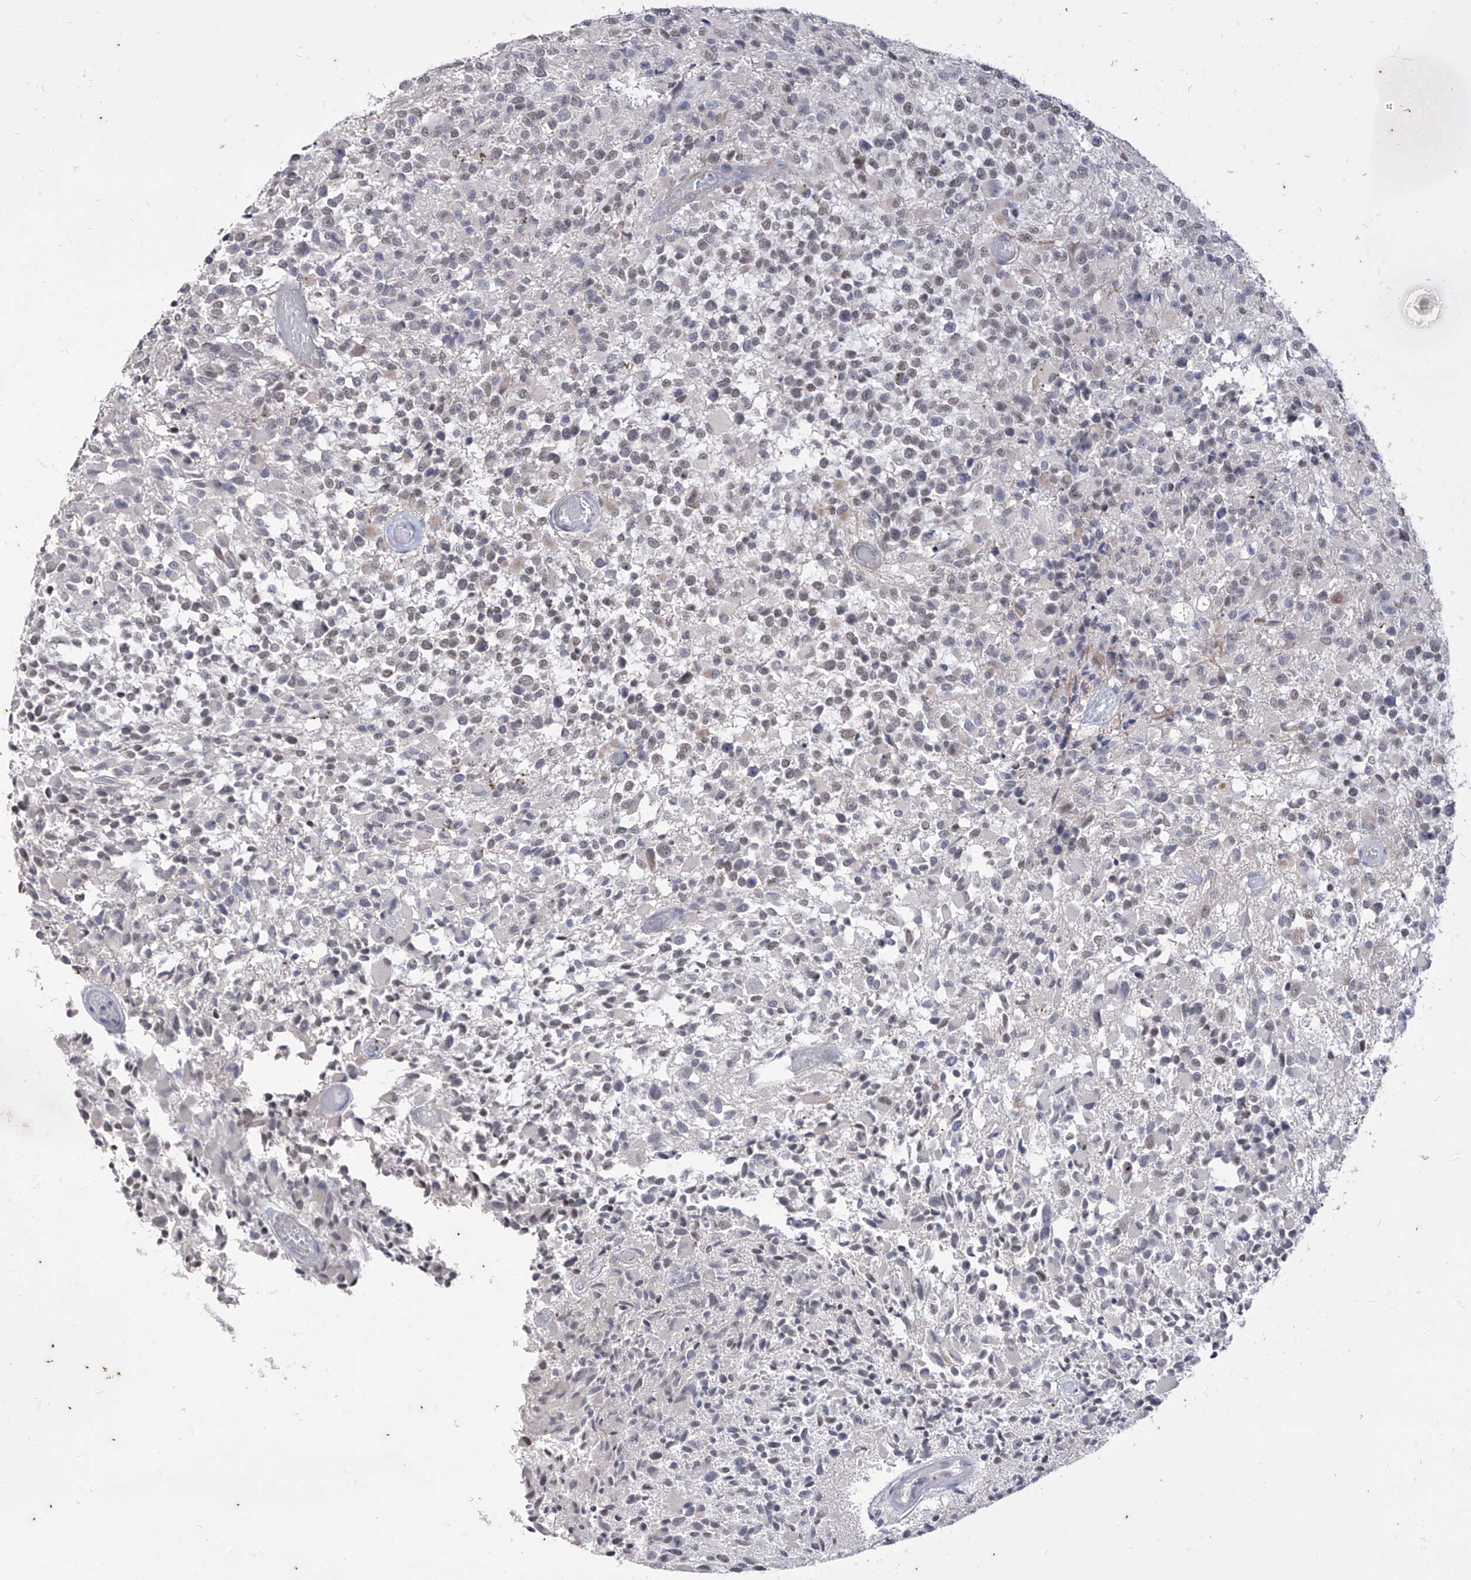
{"staining": {"intensity": "weak", "quantity": "<25%", "location": "nuclear"}, "tissue": "glioma", "cell_type": "Tumor cells", "image_type": "cancer", "snomed": [{"axis": "morphology", "description": "Glioma, malignant, High grade"}, {"axis": "morphology", "description": "Glioblastoma, NOS"}, {"axis": "topography", "description": "Brain"}], "caption": "The image demonstrates no staining of tumor cells in glioblastoma.", "gene": "PHF20L1", "patient": {"sex": "male", "age": 60}}